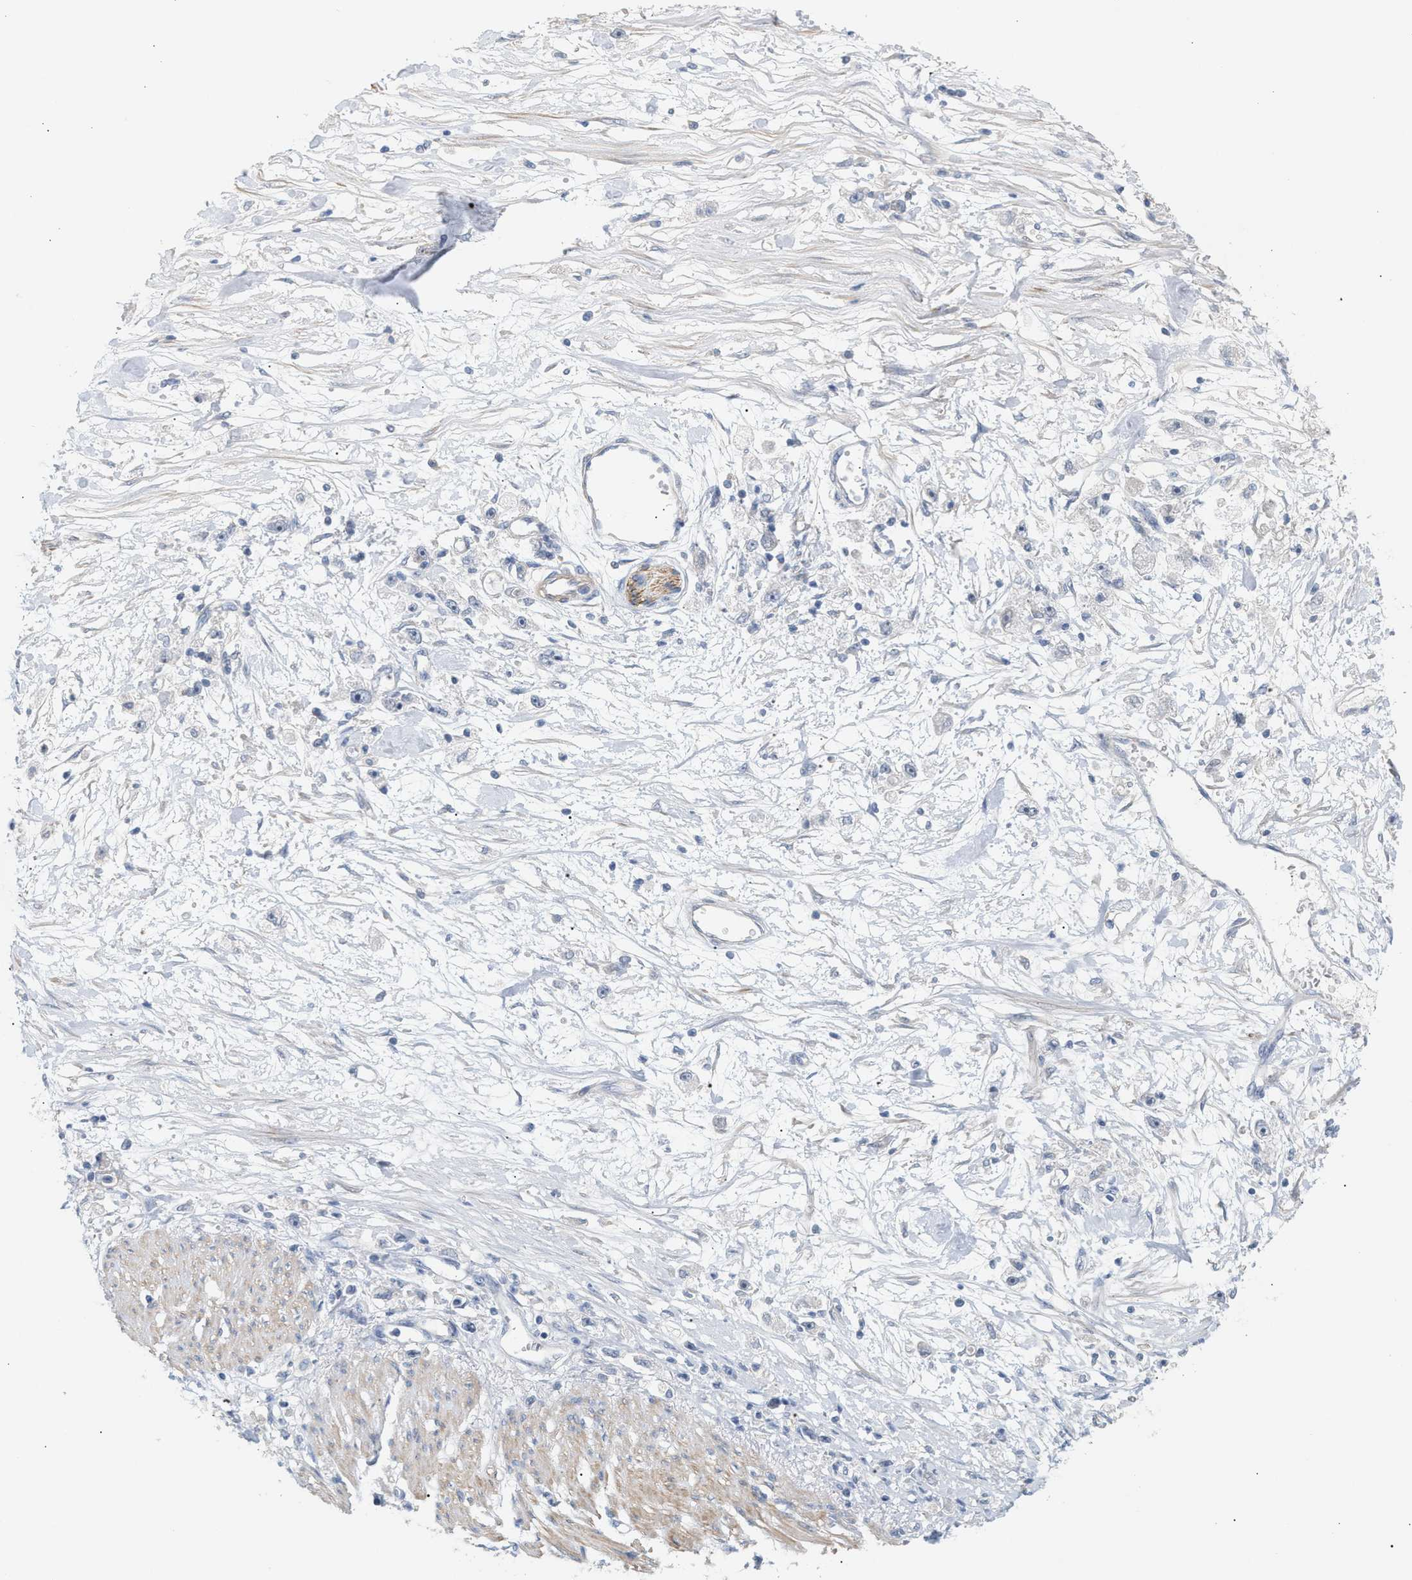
{"staining": {"intensity": "negative", "quantity": "none", "location": "none"}, "tissue": "stomach cancer", "cell_type": "Tumor cells", "image_type": "cancer", "snomed": [{"axis": "morphology", "description": "Adenocarcinoma, NOS"}, {"axis": "topography", "description": "Stomach"}], "caption": "Immunohistochemistry image of human stomach adenocarcinoma stained for a protein (brown), which reveals no staining in tumor cells.", "gene": "LRCH1", "patient": {"sex": "female", "age": 59}}